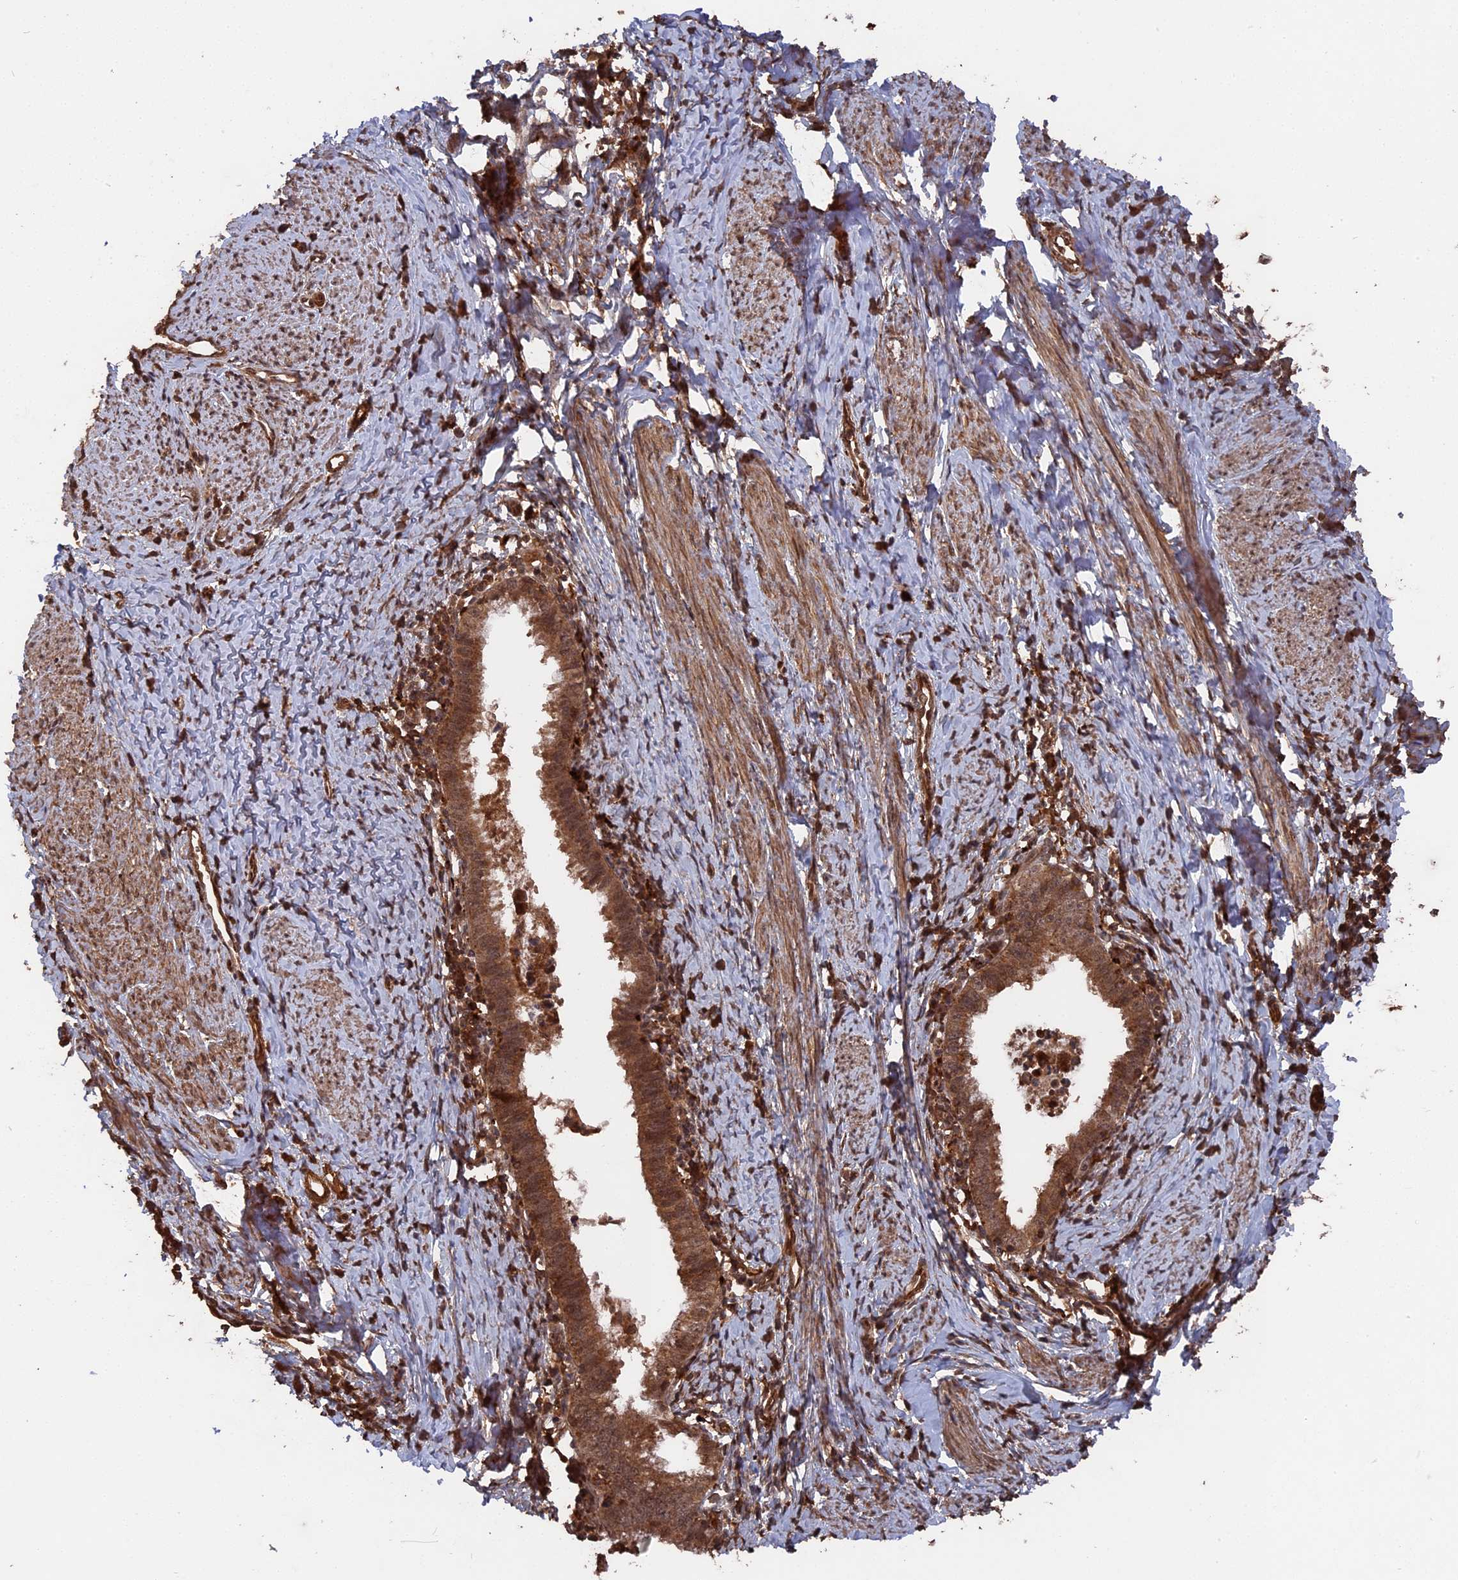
{"staining": {"intensity": "moderate", "quantity": ">75%", "location": "cytoplasmic/membranous,nuclear"}, "tissue": "cervical cancer", "cell_type": "Tumor cells", "image_type": "cancer", "snomed": [{"axis": "morphology", "description": "Adenocarcinoma, NOS"}, {"axis": "topography", "description": "Cervix"}], "caption": "The micrograph reveals a brown stain indicating the presence of a protein in the cytoplasmic/membranous and nuclear of tumor cells in cervical cancer.", "gene": "TELO2", "patient": {"sex": "female", "age": 36}}